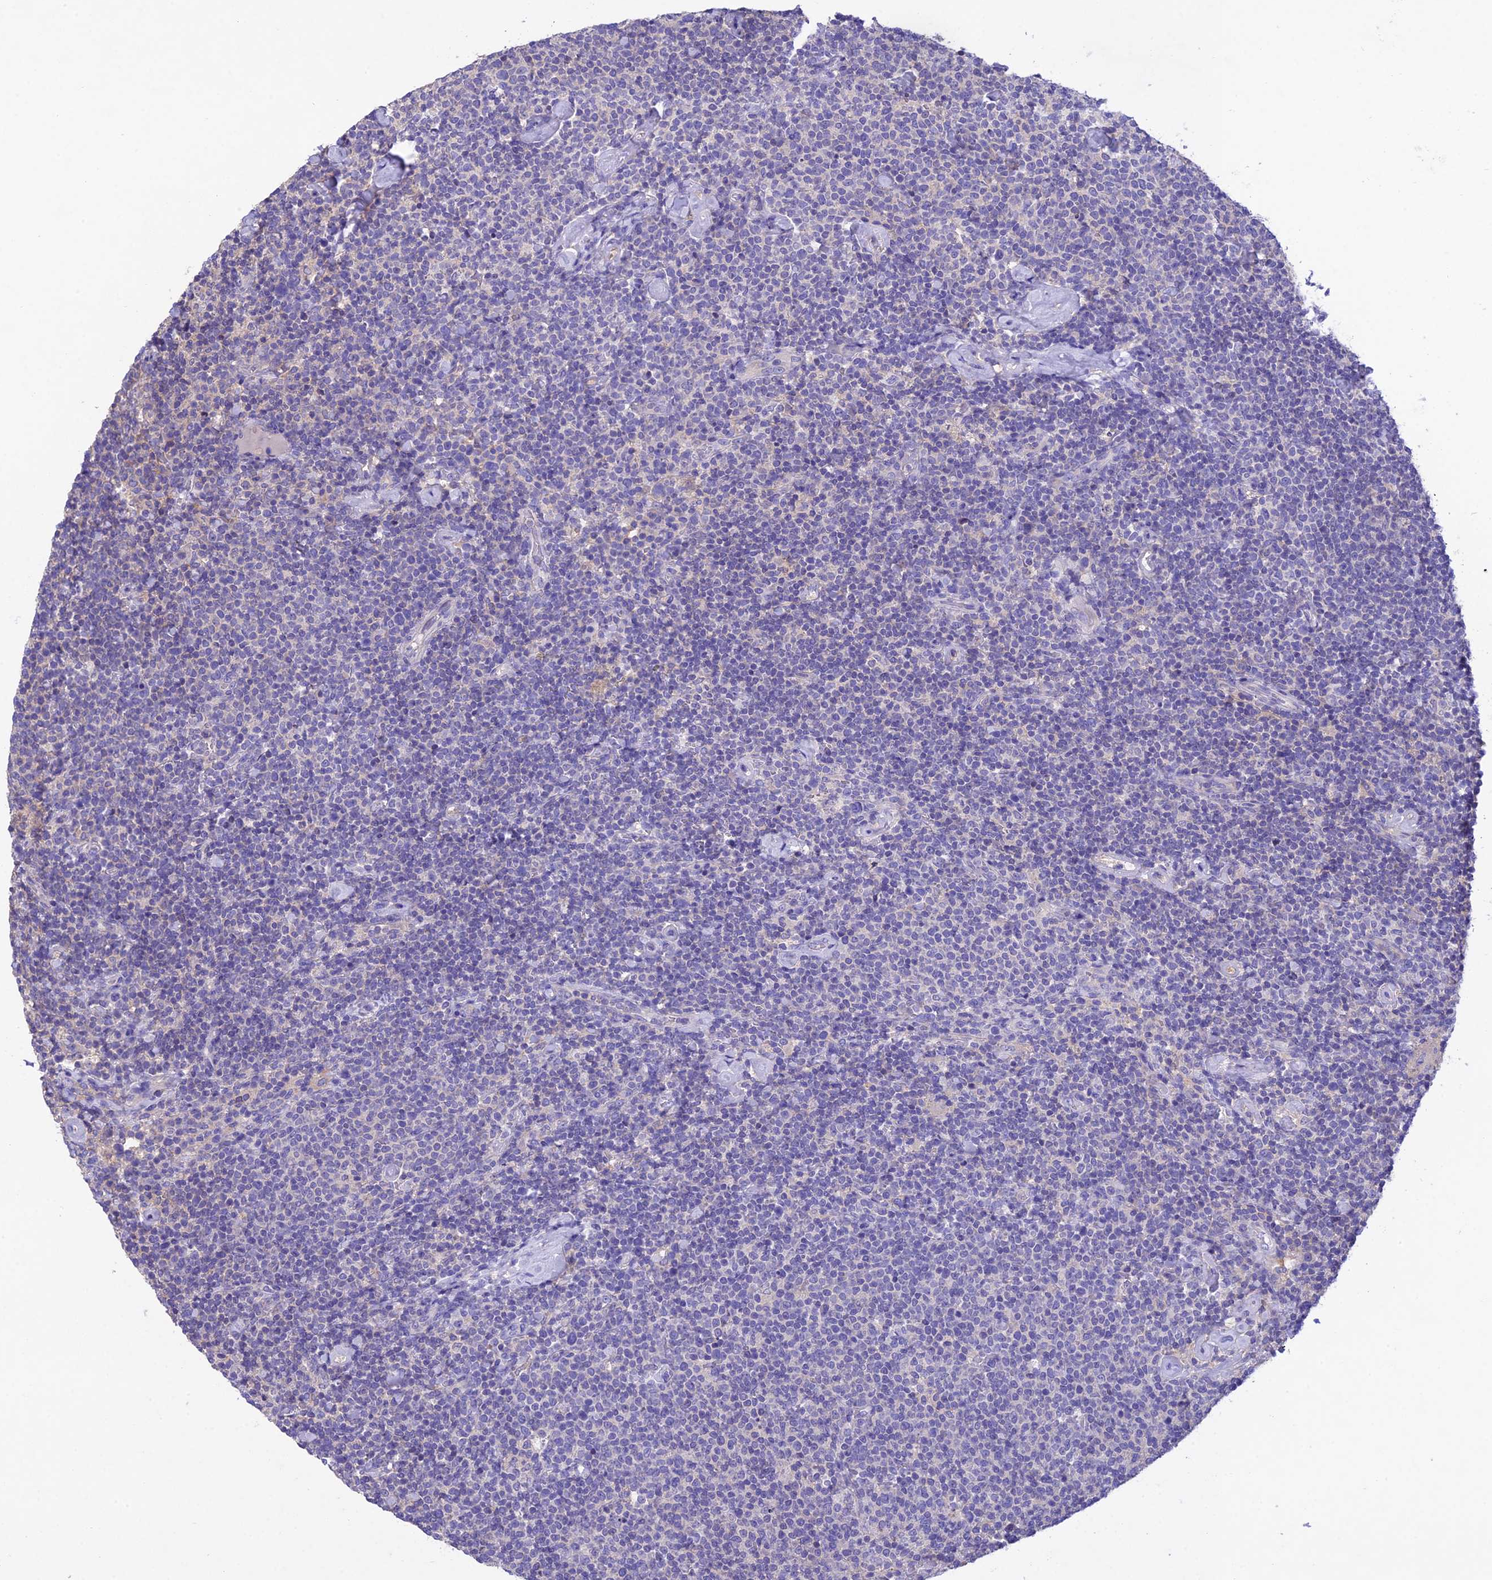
{"staining": {"intensity": "negative", "quantity": "none", "location": "none"}, "tissue": "lymphoma", "cell_type": "Tumor cells", "image_type": "cancer", "snomed": [{"axis": "morphology", "description": "Malignant lymphoma, non-Hodgkin's type, High grade"}, {"axis": "topography", "description": "Lymph node"}], "caption": "DAB (3,3'-diaminobenzidine) immunohistochemical staining of lymphoma displays no significant staining in tumor cells. Nuclei are stained in blue.", "gene": "SNX24", "patient": {"sex": "male", "age": 61}}